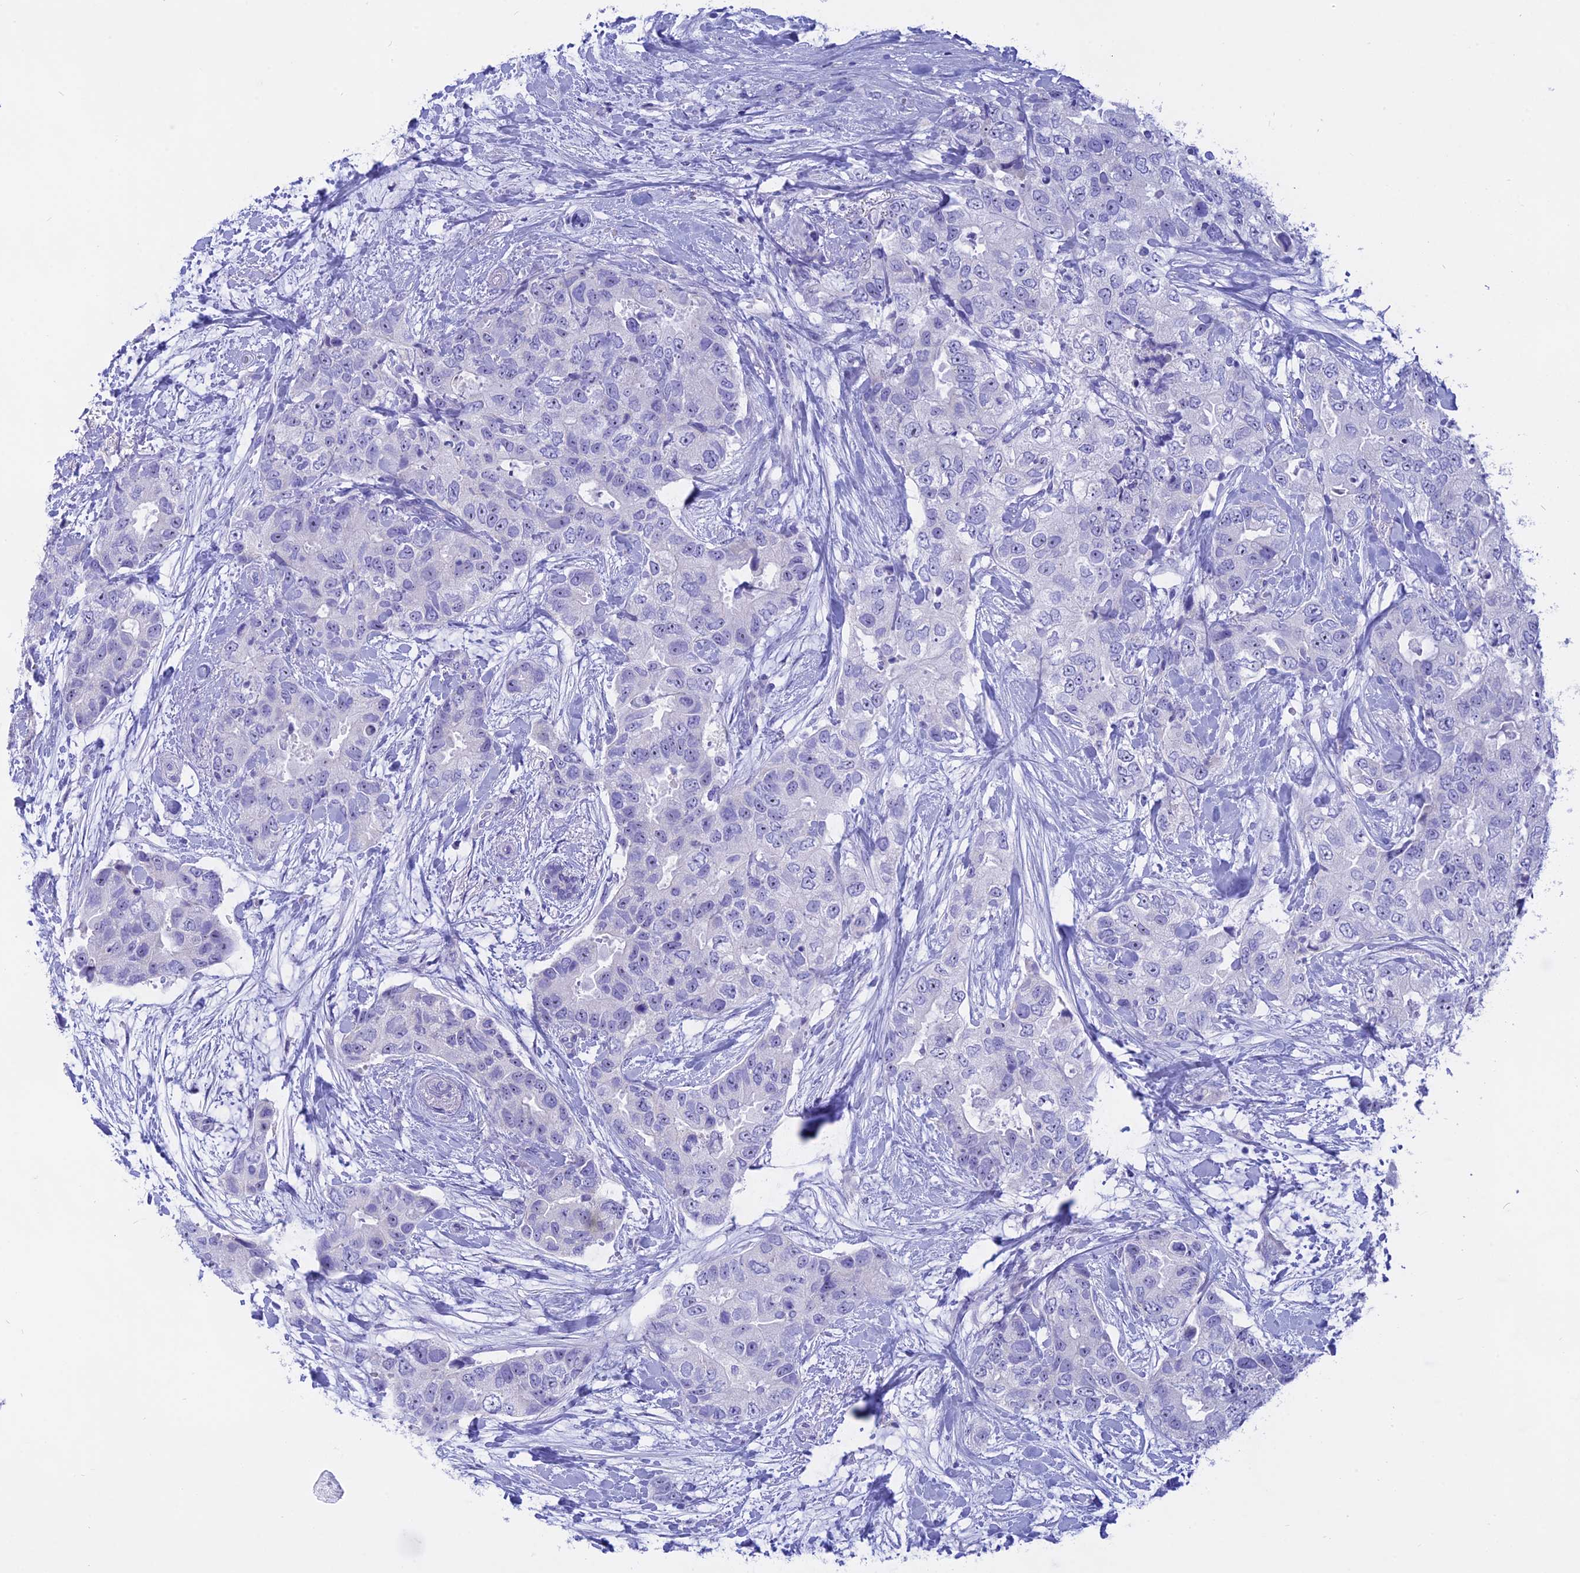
{"staining": {"intensity": "negative", "quantity": "none", "location": "none"}, "tissue": "breast cancer", "cell_type": "Tumor cells", "image_type": "cancer", "snomed": [{"axis": "morphology", "description": "Duct carcinoma"}, {"axis": "topography", "description": "Breast"}], "caption": "Tumor cells are negative for brown protein staining in intraductal carcinoma (breast).", "gene": "ISCA1", "patient": {"sex": "female", "age": 62}}